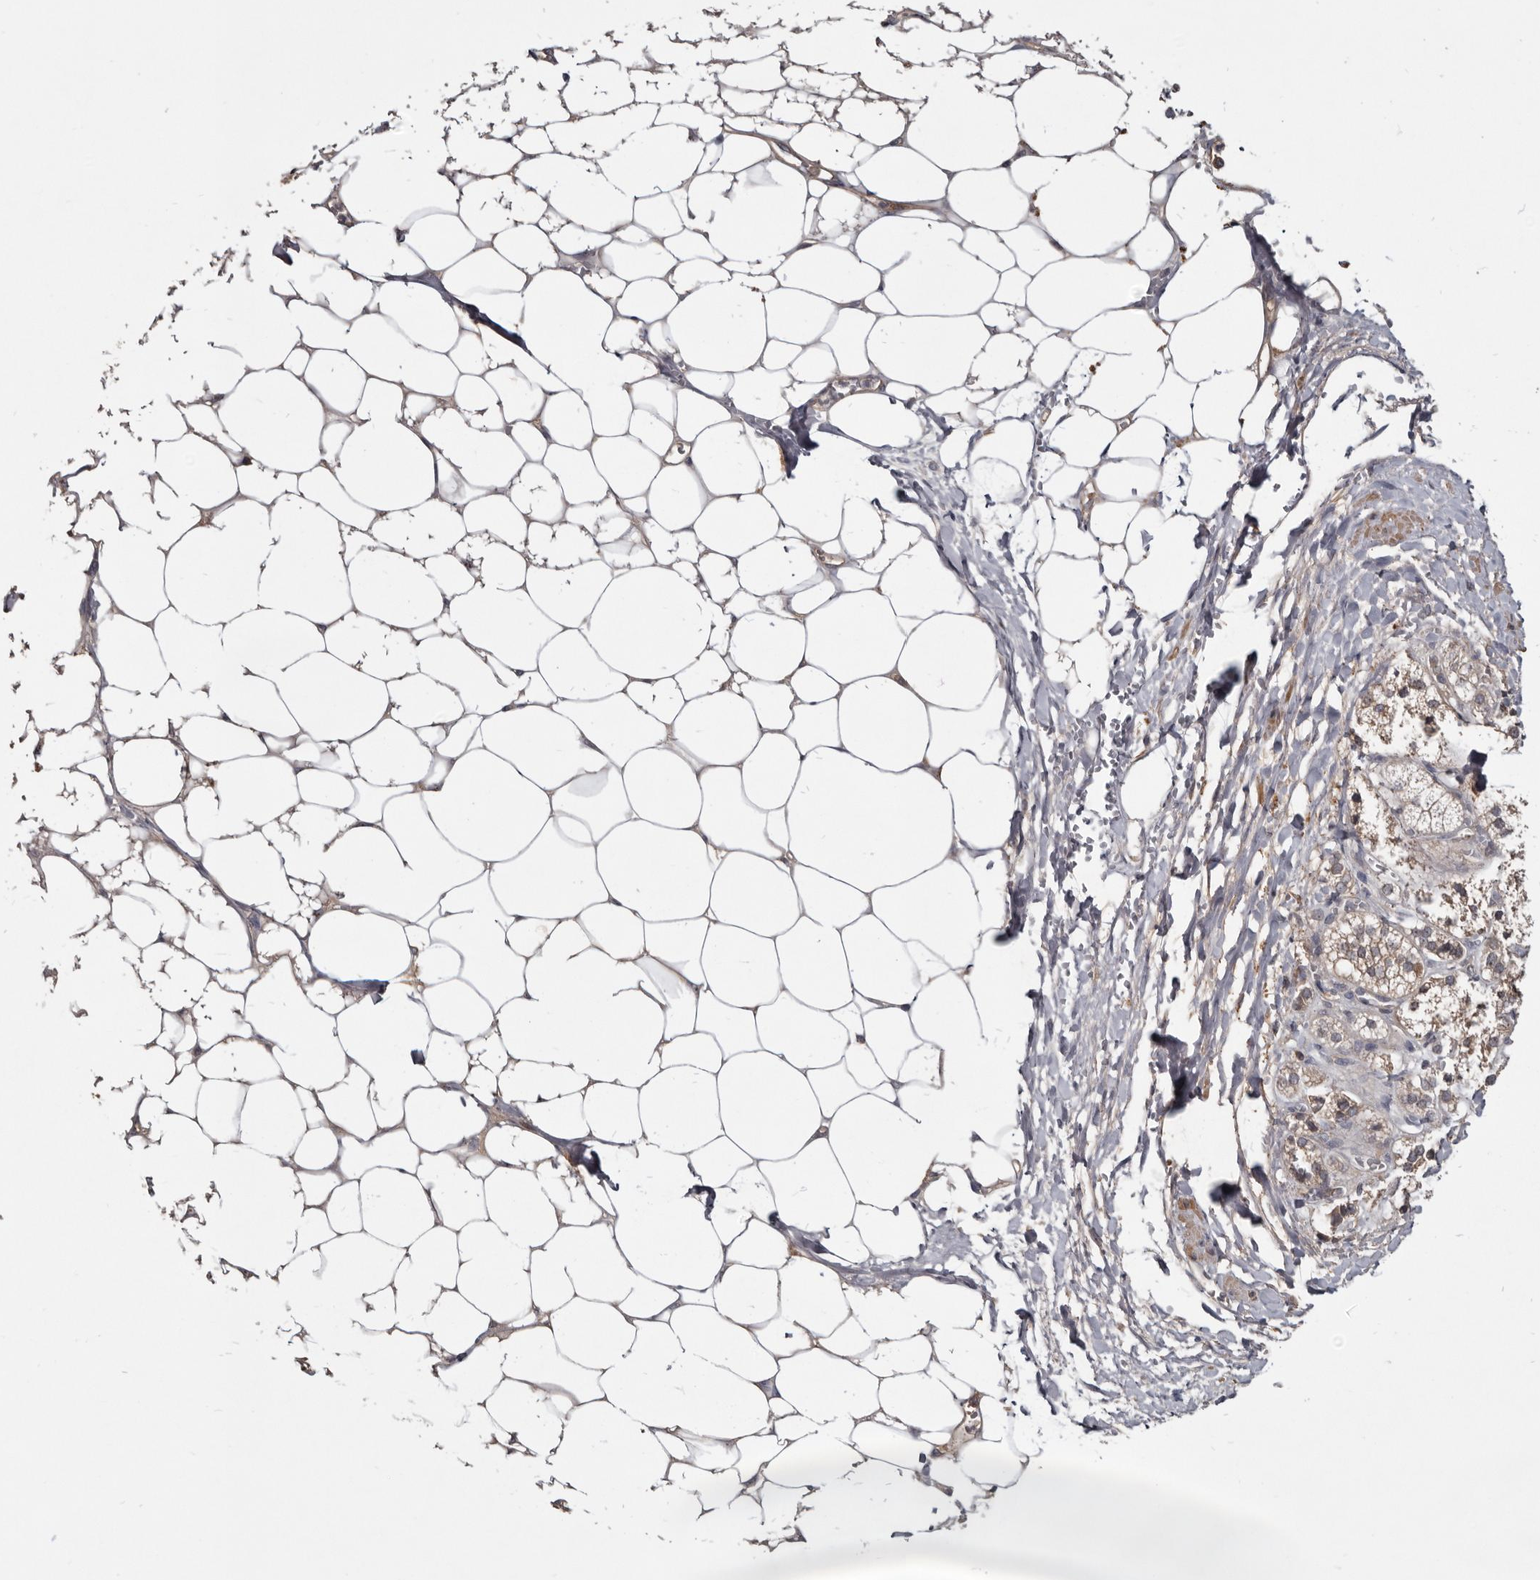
{"staining": {"intensity": "moderate", "quantity": "<25%", "location": "cytoplasmic/membranous,nuclear"}, "tissue": "adrenal gland", "cell_type": "Glandular cells", "image_type": "normal", "snomed": [{"axis": "morphology", "description": "Normal tissue, NOS"}, {"axis": "topography", "description": "Adrenal gland"}], "caption": "Immunohistochemical staining of unremarkable adrenal gland shows moderate cytoplasmic/membranous,nuclear protein staining in approximately <25% of glandular cells.", "gene": "TTC39A", "patient": {"sex": "male", "age": 56}}